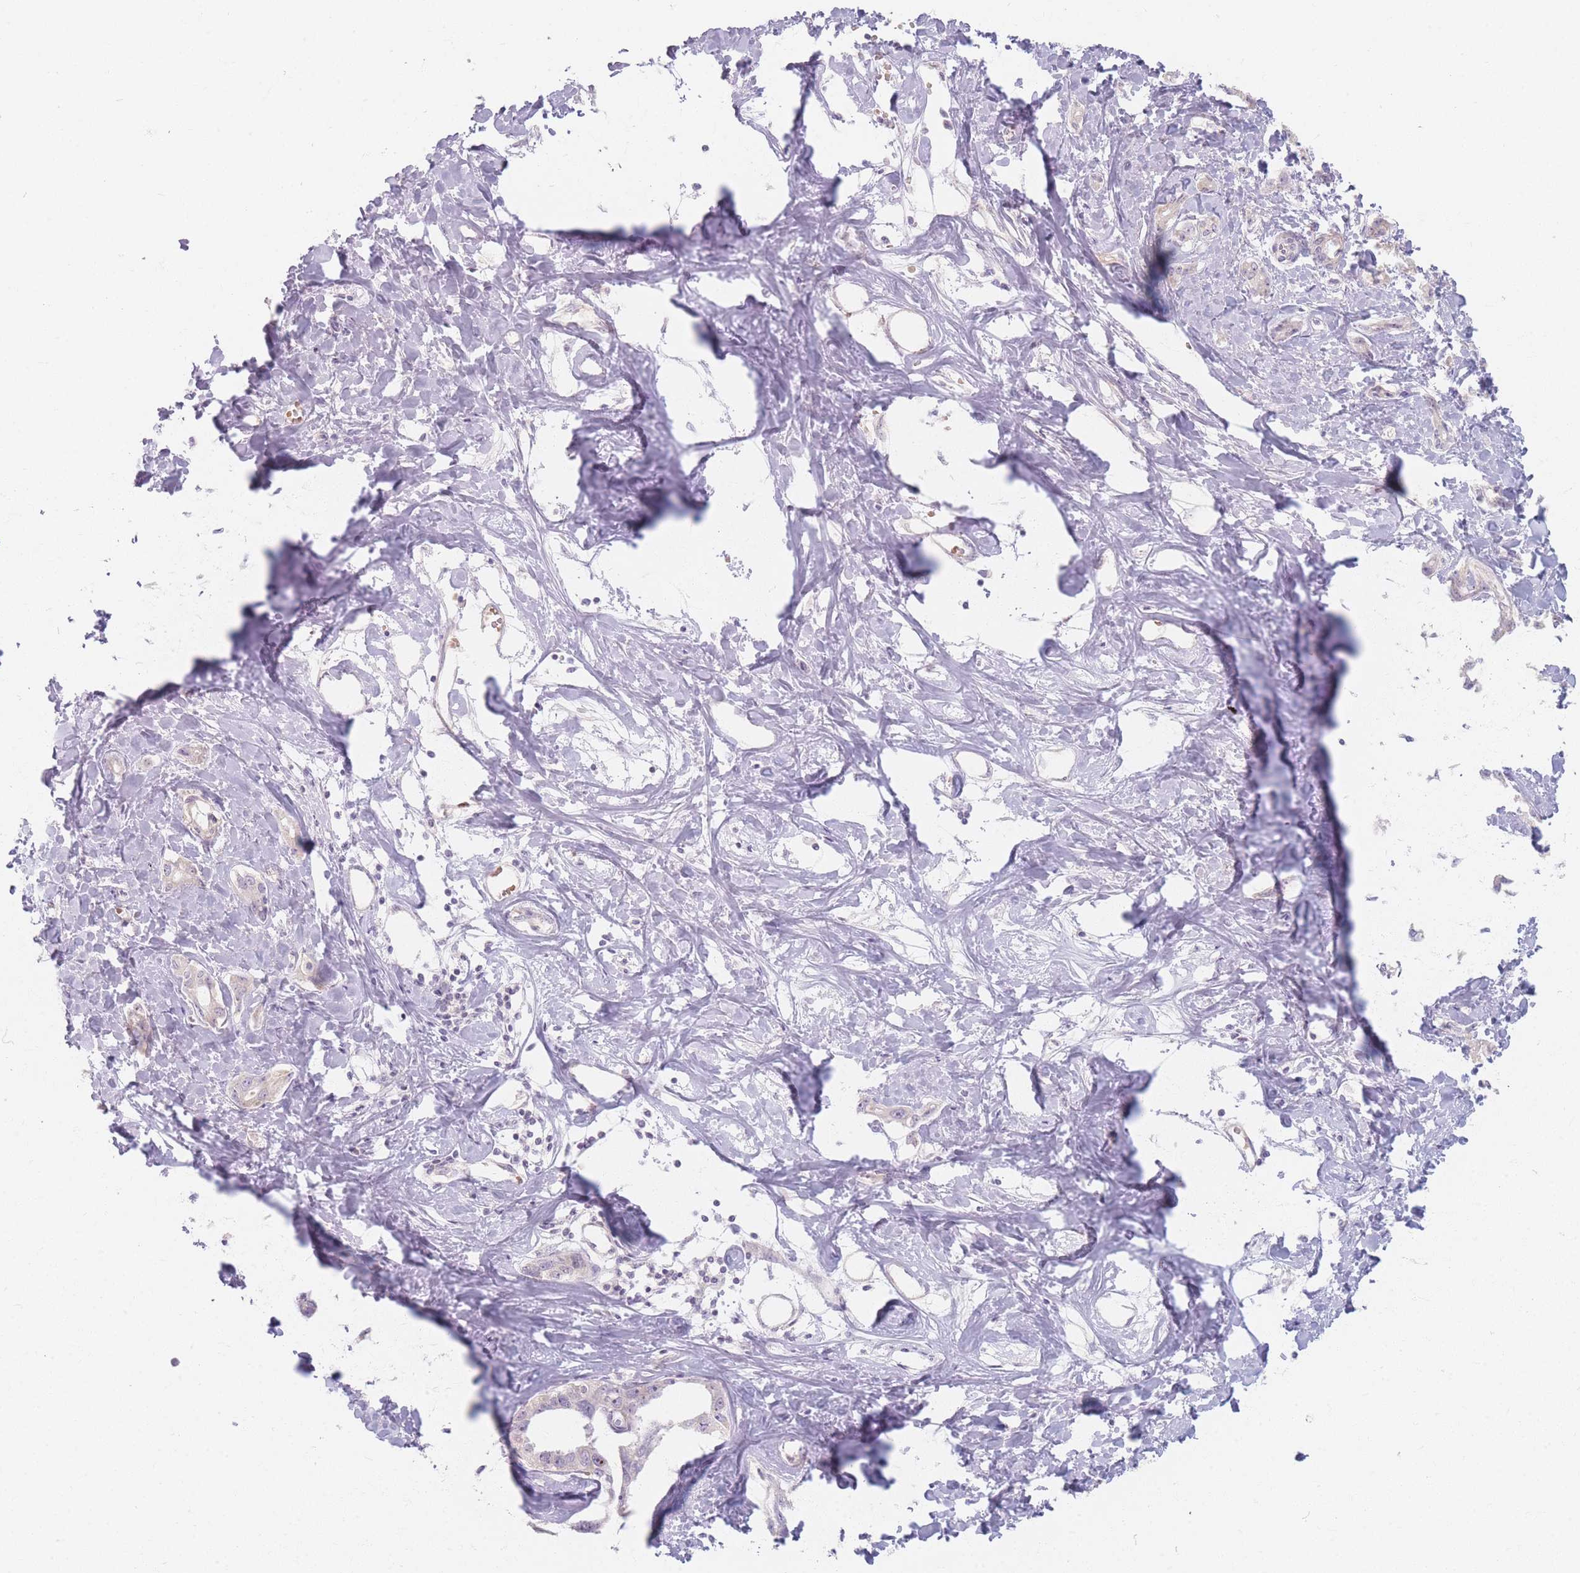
{"staining": {"intensity": "negative", "quantity": "none", "location": "none"}, "tissue": "liver cancer", "cell_type": "Tumor cells", "image_type": "cancer", "snomed": [{"axis": "morphology", "description": "Cholangiocarcinoma"}, {"axis": "topography", "description": "Liver"}], "caption": "Tumor cells show no significant protein positivity in cholangiocarcinoma (liver).", "gene": "CHCHD7", "patient": {"sex": "male", "age": 59}}